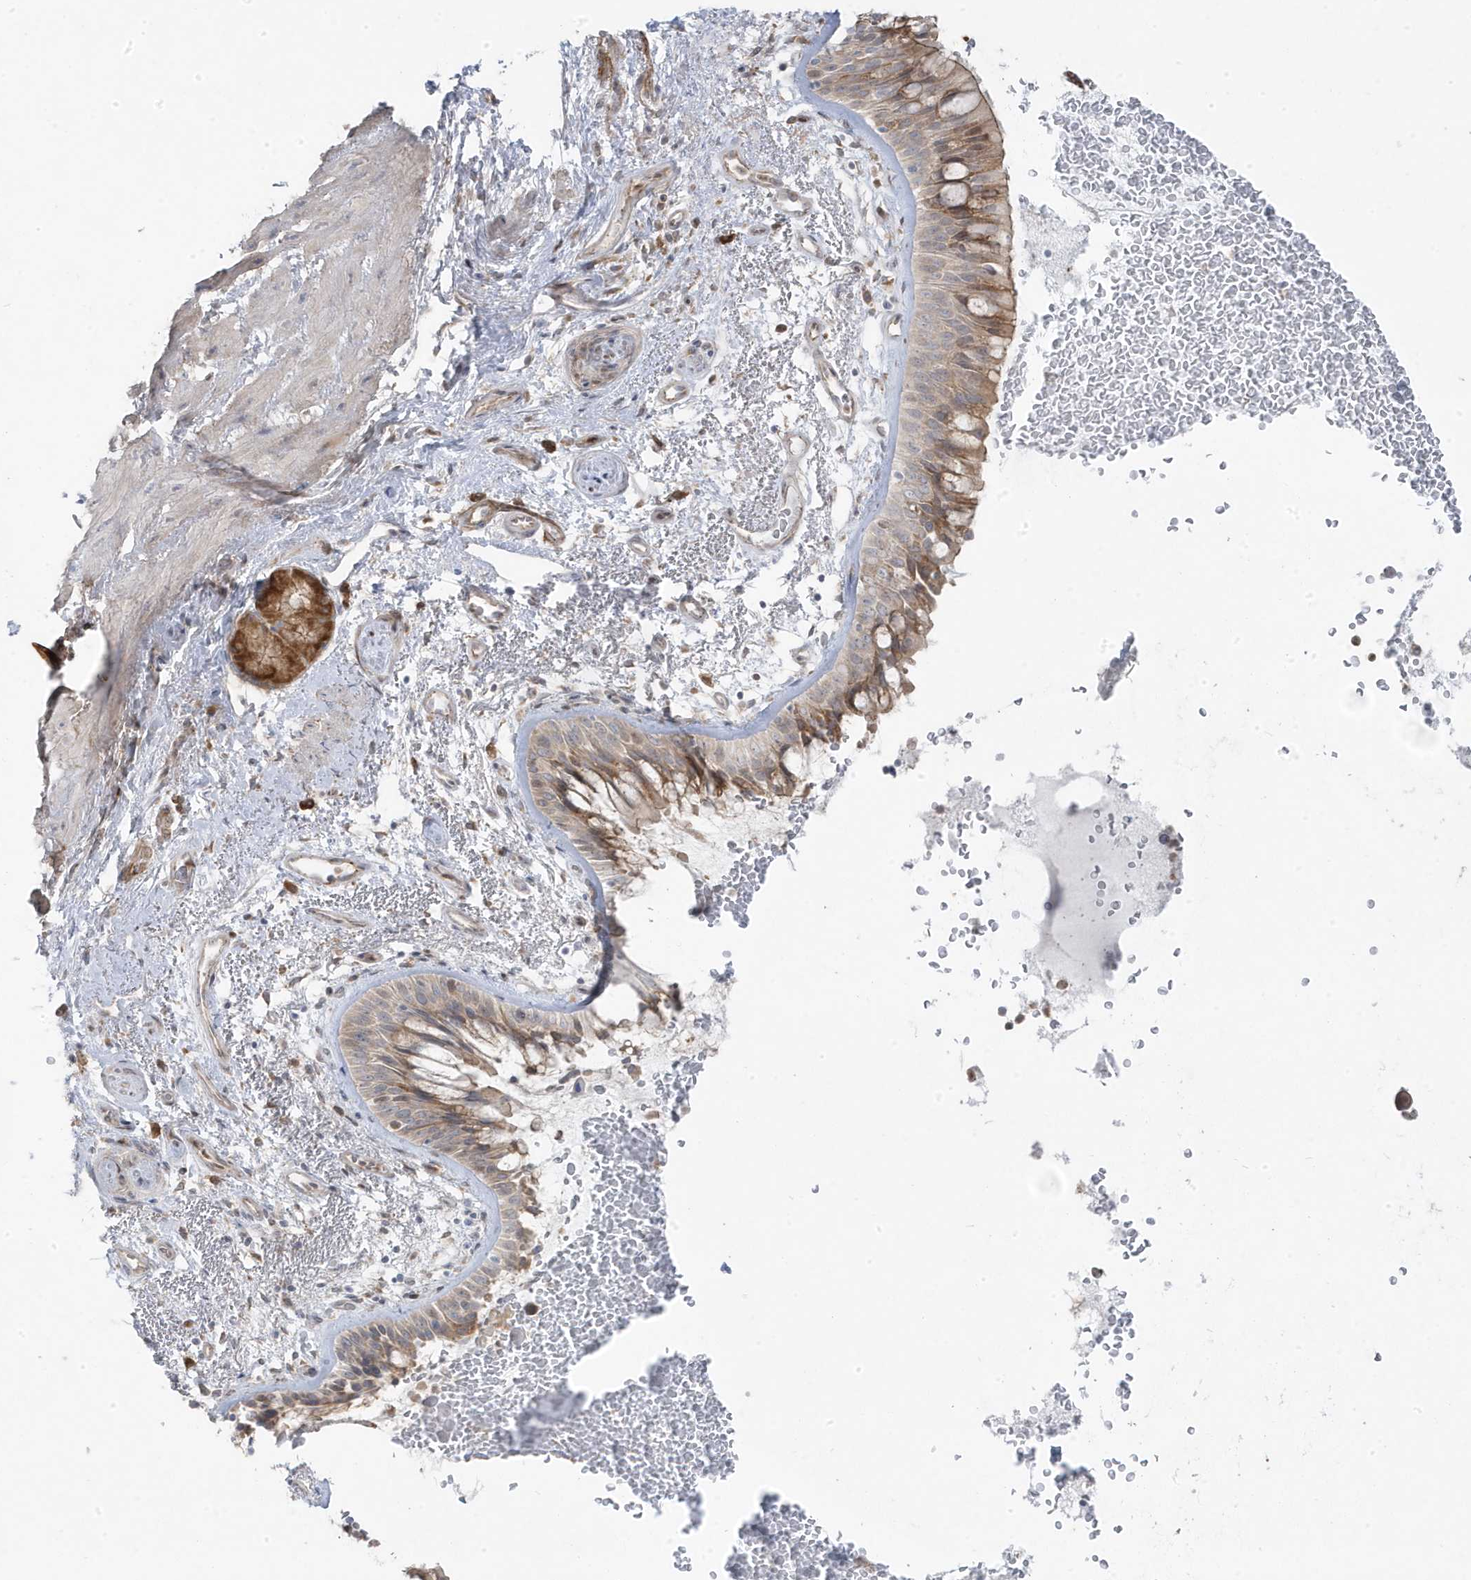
{"staining": {"intensity": "moderate", "quantity": "25%-75%", "location": "cytoplasmic/membranous"}, "tissue": "bronchus", "cell_type": "Respiratory epithelial cells", "image_type": "normal", "snomed": [{"axis": "morphology", "description": "Normal tissue, NOS"}, {"axis": "morphology", "description": "Squamous cell carcinoma, NOS"}, {"axis": "topography", "description": "Lymph node"}, {"axis": "topography", "description": "Bronchus"}, {"axis": "topography", "description": "Lung"}], "caption": "Moderate cytoplasmic/membranous expression for a protein is identified in about 25%-75% of respiratory epithelial cells of benign bronchus using IHC.", "gene": "ZNF654", "patient": {"sex": "male", "age": 66}}